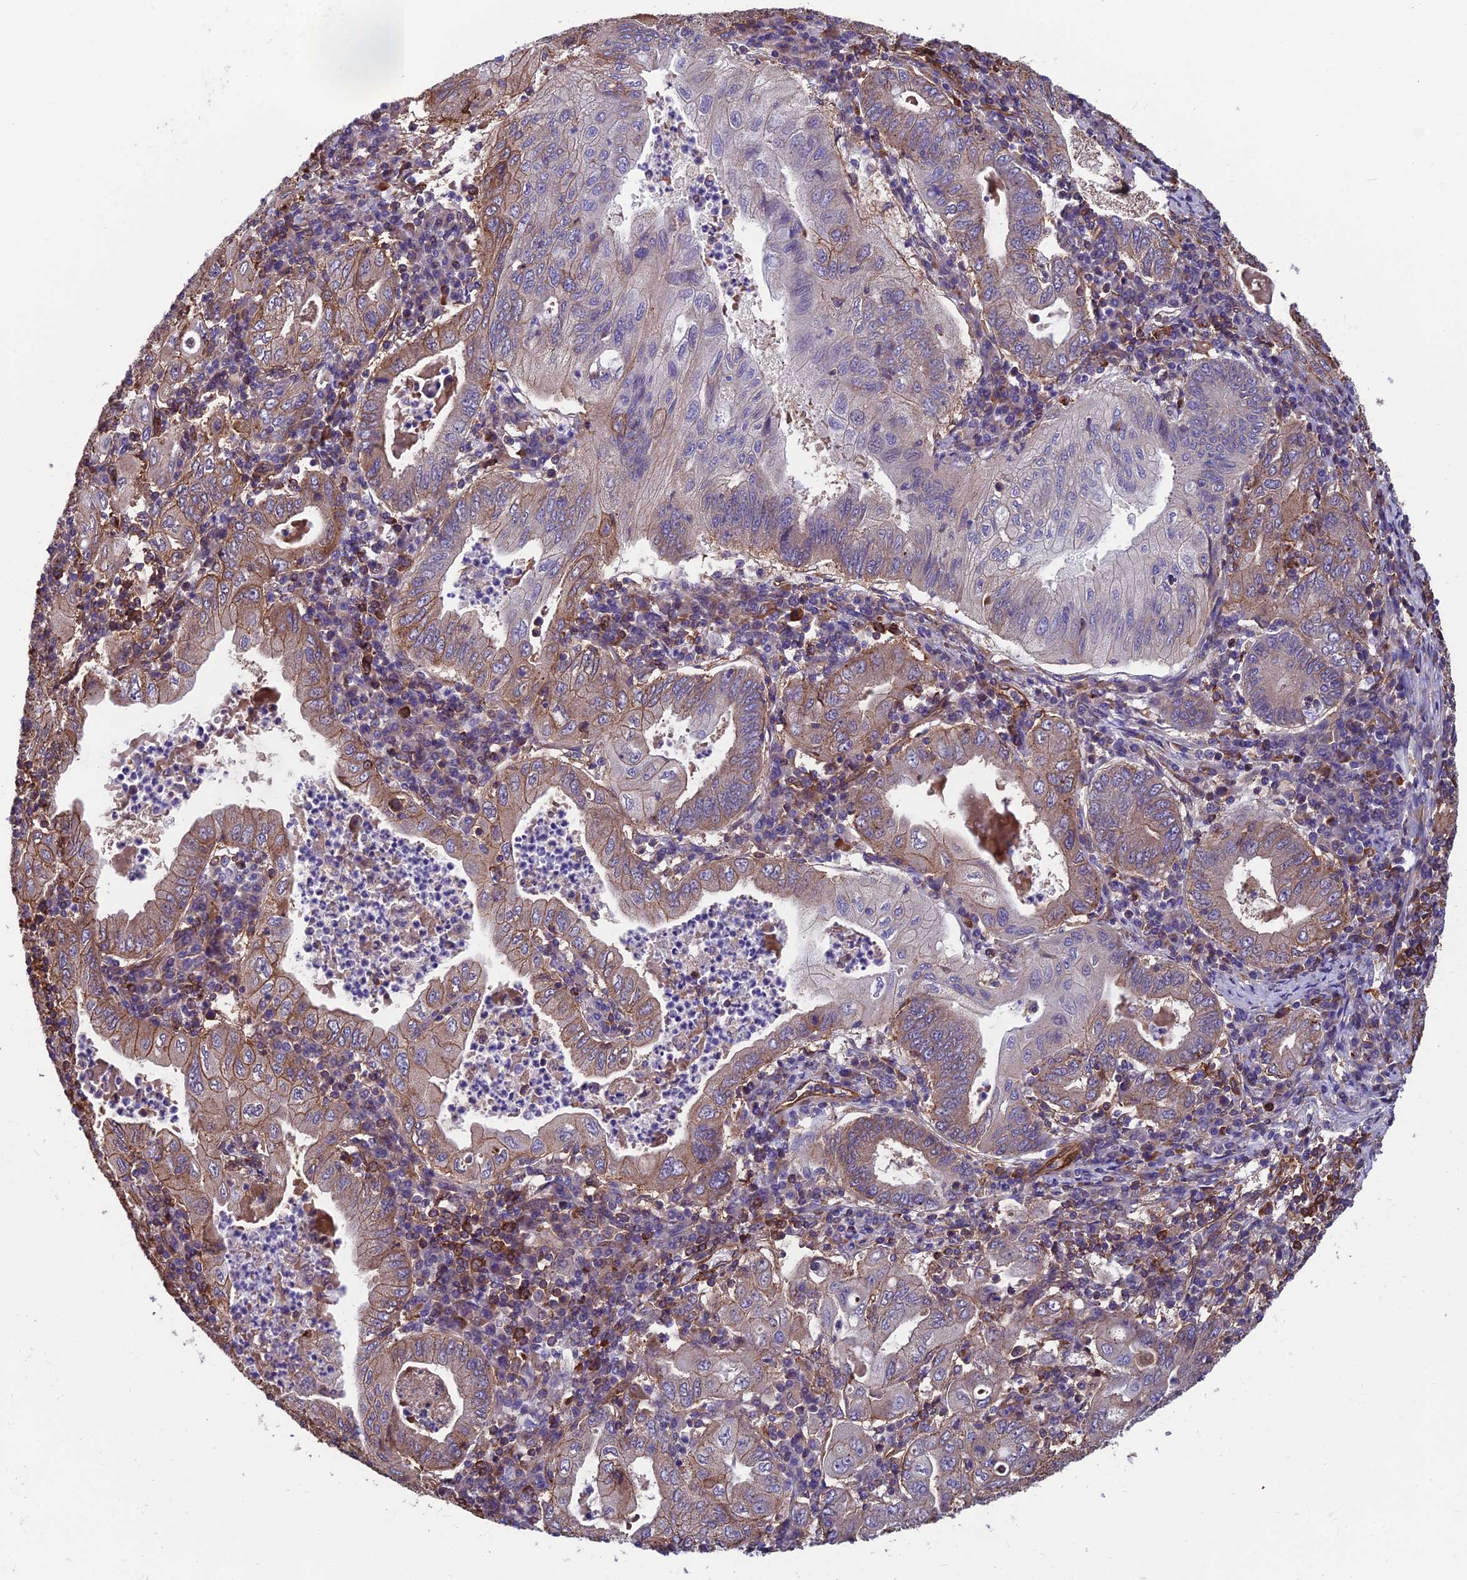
{"staining": {"intensity": "weak", "quantity": "25%-75%", "location": "cytoplasmic/membranous"}, "tissue": "stomach cancer", "cell_type": "Tumor cells", "image_type": "cancer", "snomed": [{"axis": "morphology", "description": "Normal tissue, NOS"}, {"axis": "morphology", "description": "Adenocarcinoma, NOS"}, {"axis": "topography", "description": "Esophagus"}, {"axis": "topography", "description": "Stomach, upper"}, {"axis": "topography", "description": "Peripheral nerve tissue"}], "caption": "A photomicrograph showing weak cytoplasmic/membranous positivity in approximately 25%-75% of tumor cells in stomach cancer, as visualized by brown immunohistochemical staining.", "gene": "RTN4RL1", "patient": {"sex": "male", "age": 62}}